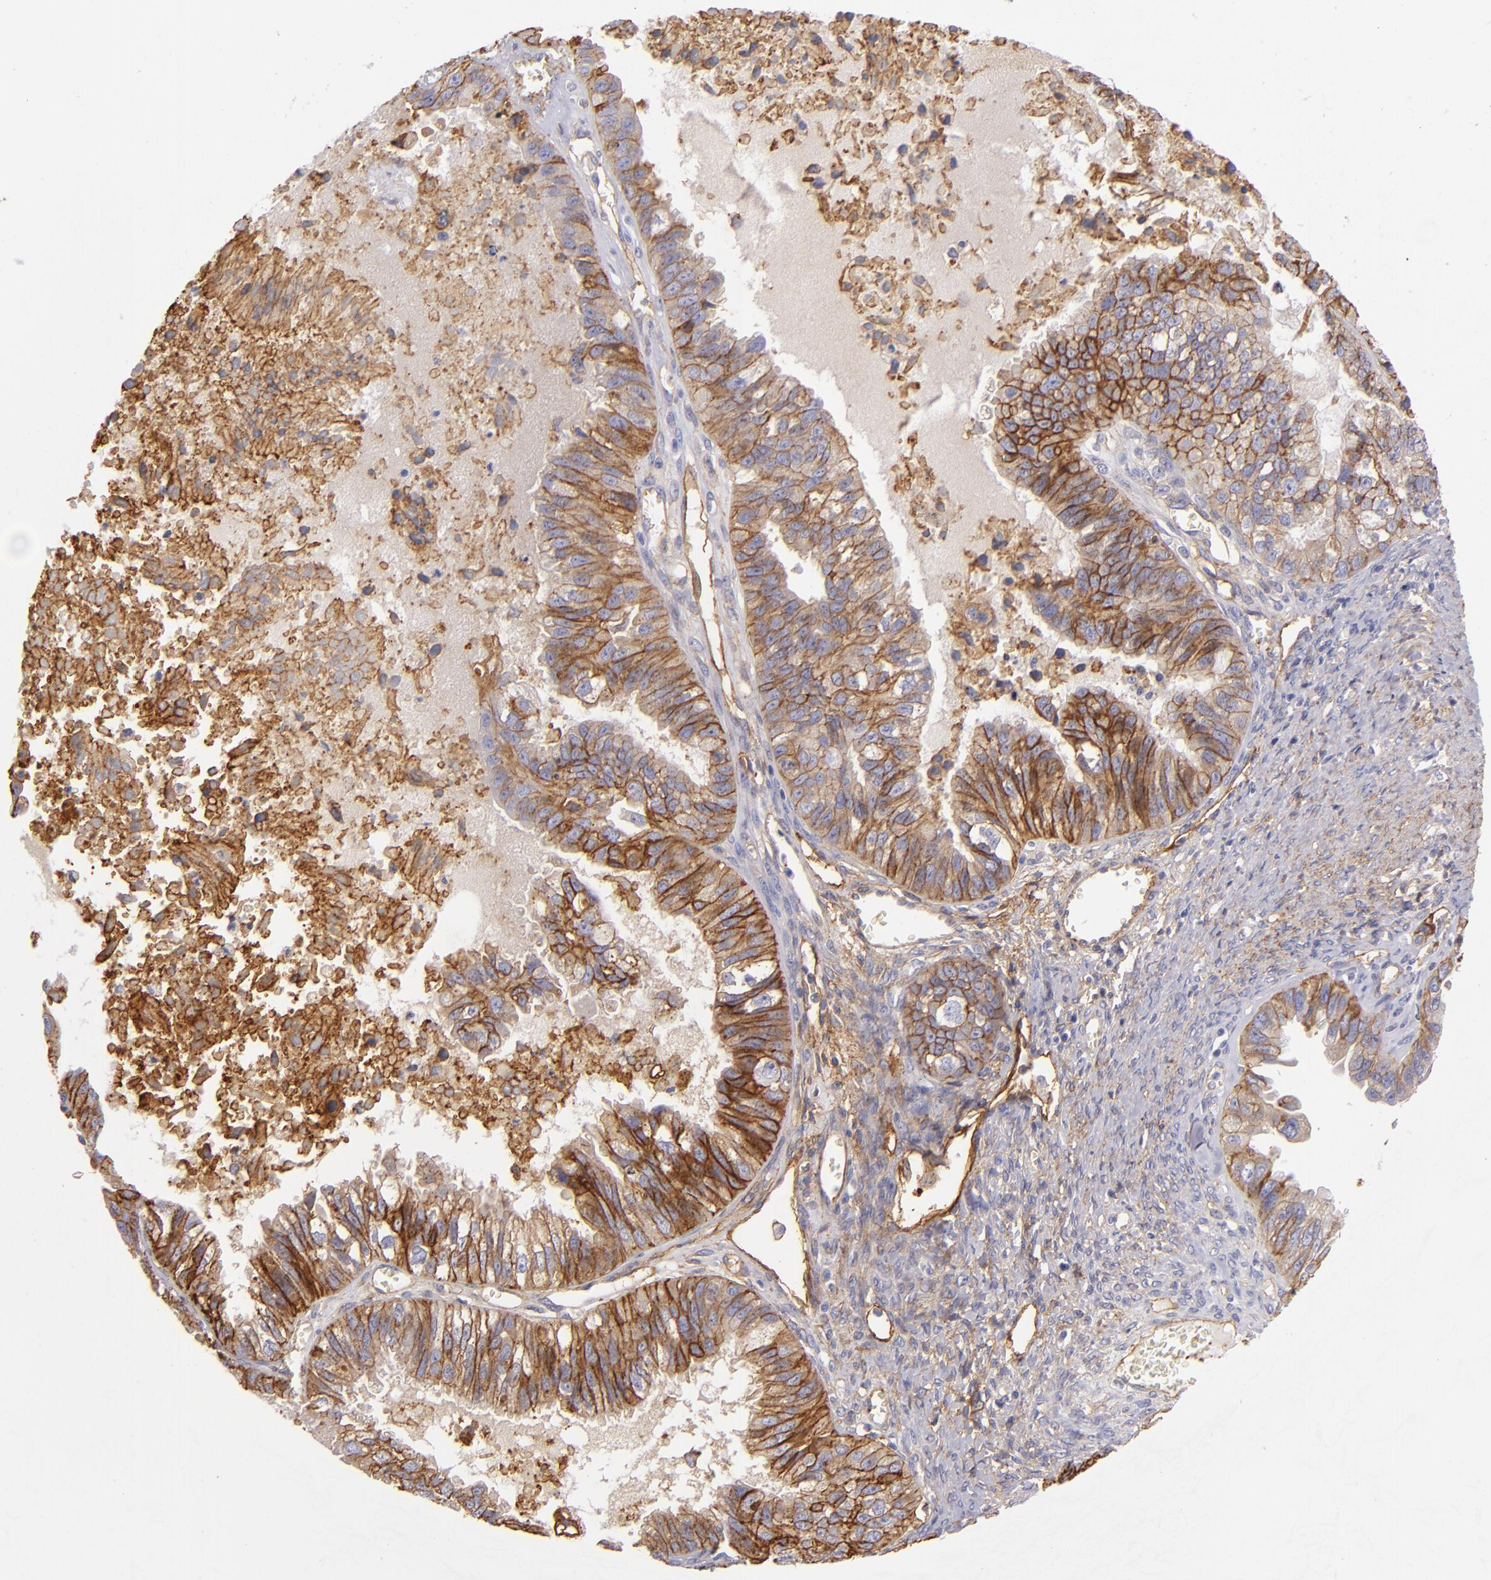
{"staining": {"intensity": "strong", "quantity": ">75%", "location": "cytoplasmic/membranous"}, "tissue": "ovarian cancer", "cell_type": "Tumor cells", "image_type": "cancer", "snomed": [{"axis": "morphology", "description": "Carcinoma, endometroid"}, {"axis": "topography", "description": "Ovary"}], "caption": "A photomicrograph showing strong cytoplasmic/membranous expression in about >75% of tumor cells in endometroid carcinoma (ovarian), as visualized by brown immunohistochemical staining.", "gene": "CD151", "patient": {"sex": "female", "age": 85}}